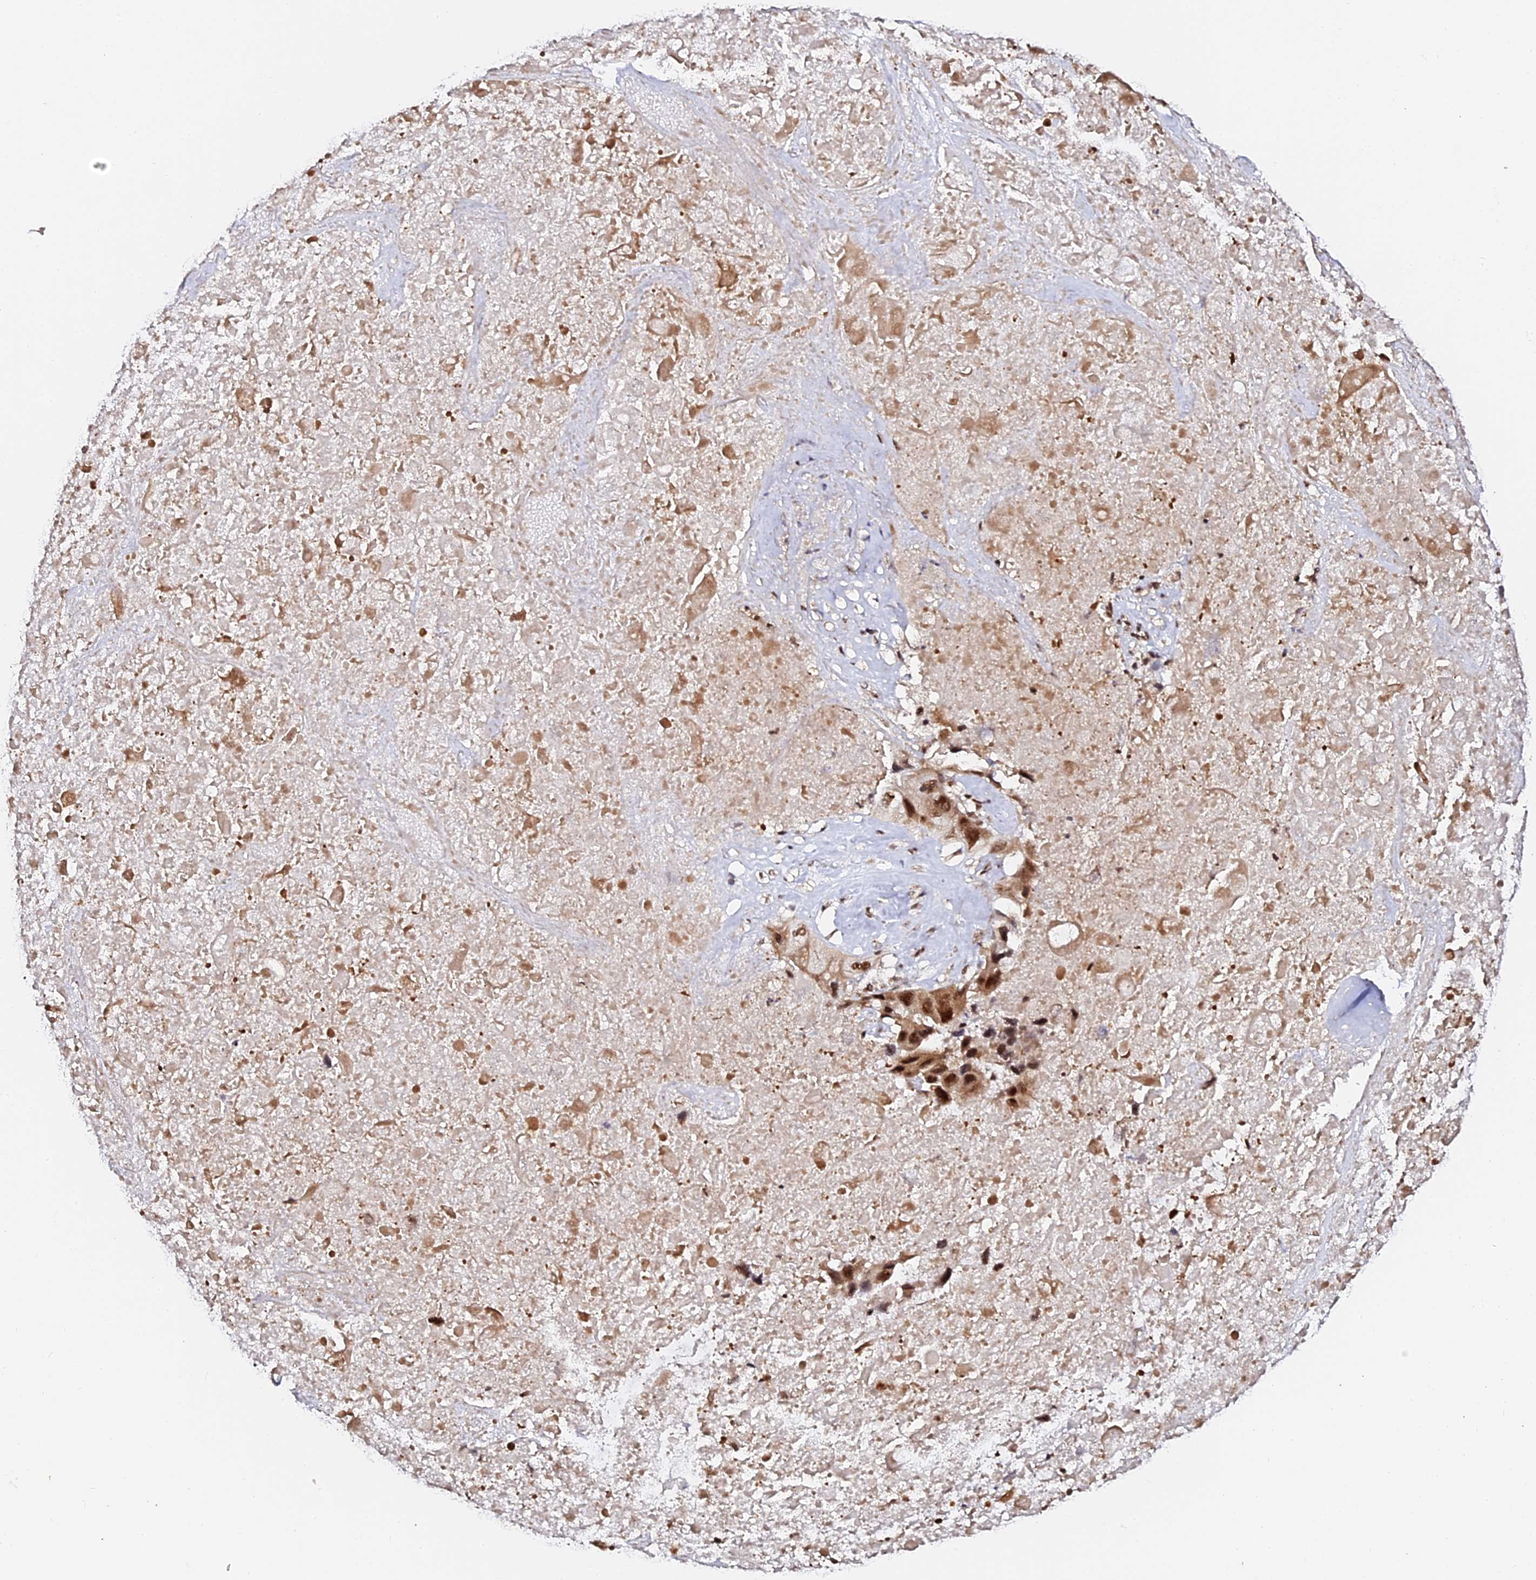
{"staining": {"intensity": "strong", "quantity": ">75%", "location": "nuclear"}, "tissue": "lung cancer", "cell_type": "Tumor cells", "image_type": "cancer", "snomed": [{"axis": "morphology", "description": "Squamous cell carcinoma, NOS"}, {"axis": "topography", "description": "Lung"}], "caption": "Squamous cell carcinoma (lung) stained for a protein (brown) reveals strong nuclear positive expression in about >75% of tumor cells.", "gene": "MCRS1", "patient": {"sex": "female", "age": 73}}